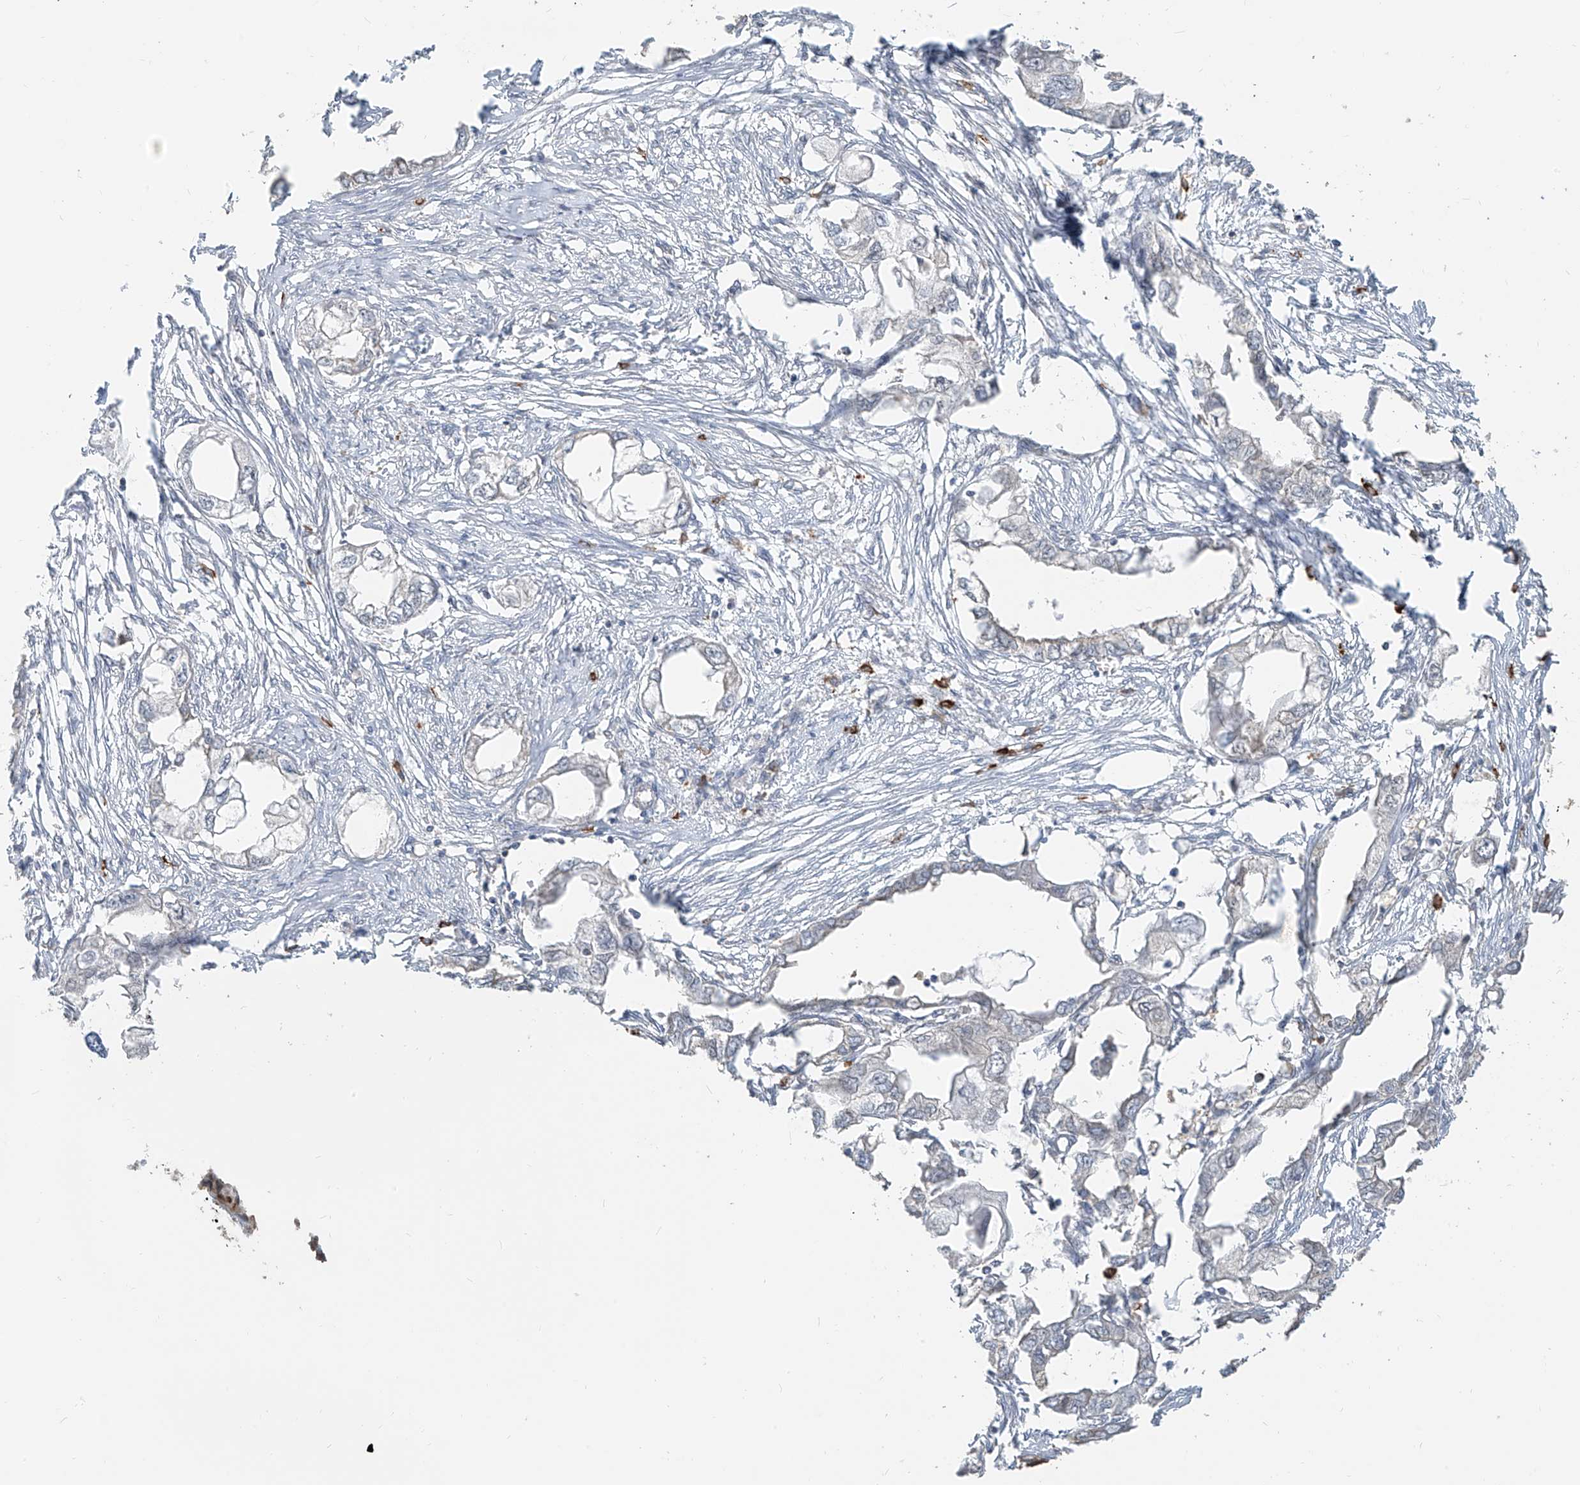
{"staining": {"intensity": "negative", "quantity": "none", "location": "none"}, "tissue": "endometrial cancer", "cell_type": "Tumor cells", "image_type": "cancer", "snomed": [{"axis": "morphology", "description": "Adenocarcinoma, NOS"}, {"axis": "morphology", "description": "Adenocarcinoma, metastatic, NOS"}, {"axis": "topography", "description": "Adipose tissue"}, {"axis": "topography", "description": "Endometrium"}], "caption": "Immunohistochemical staining of human metastatic adenocarcinoma (endometrial) displays no significant positivity in tumor cells.", "gene": "ZMYM2", "patient": {"sex": "female", "age": 67}}